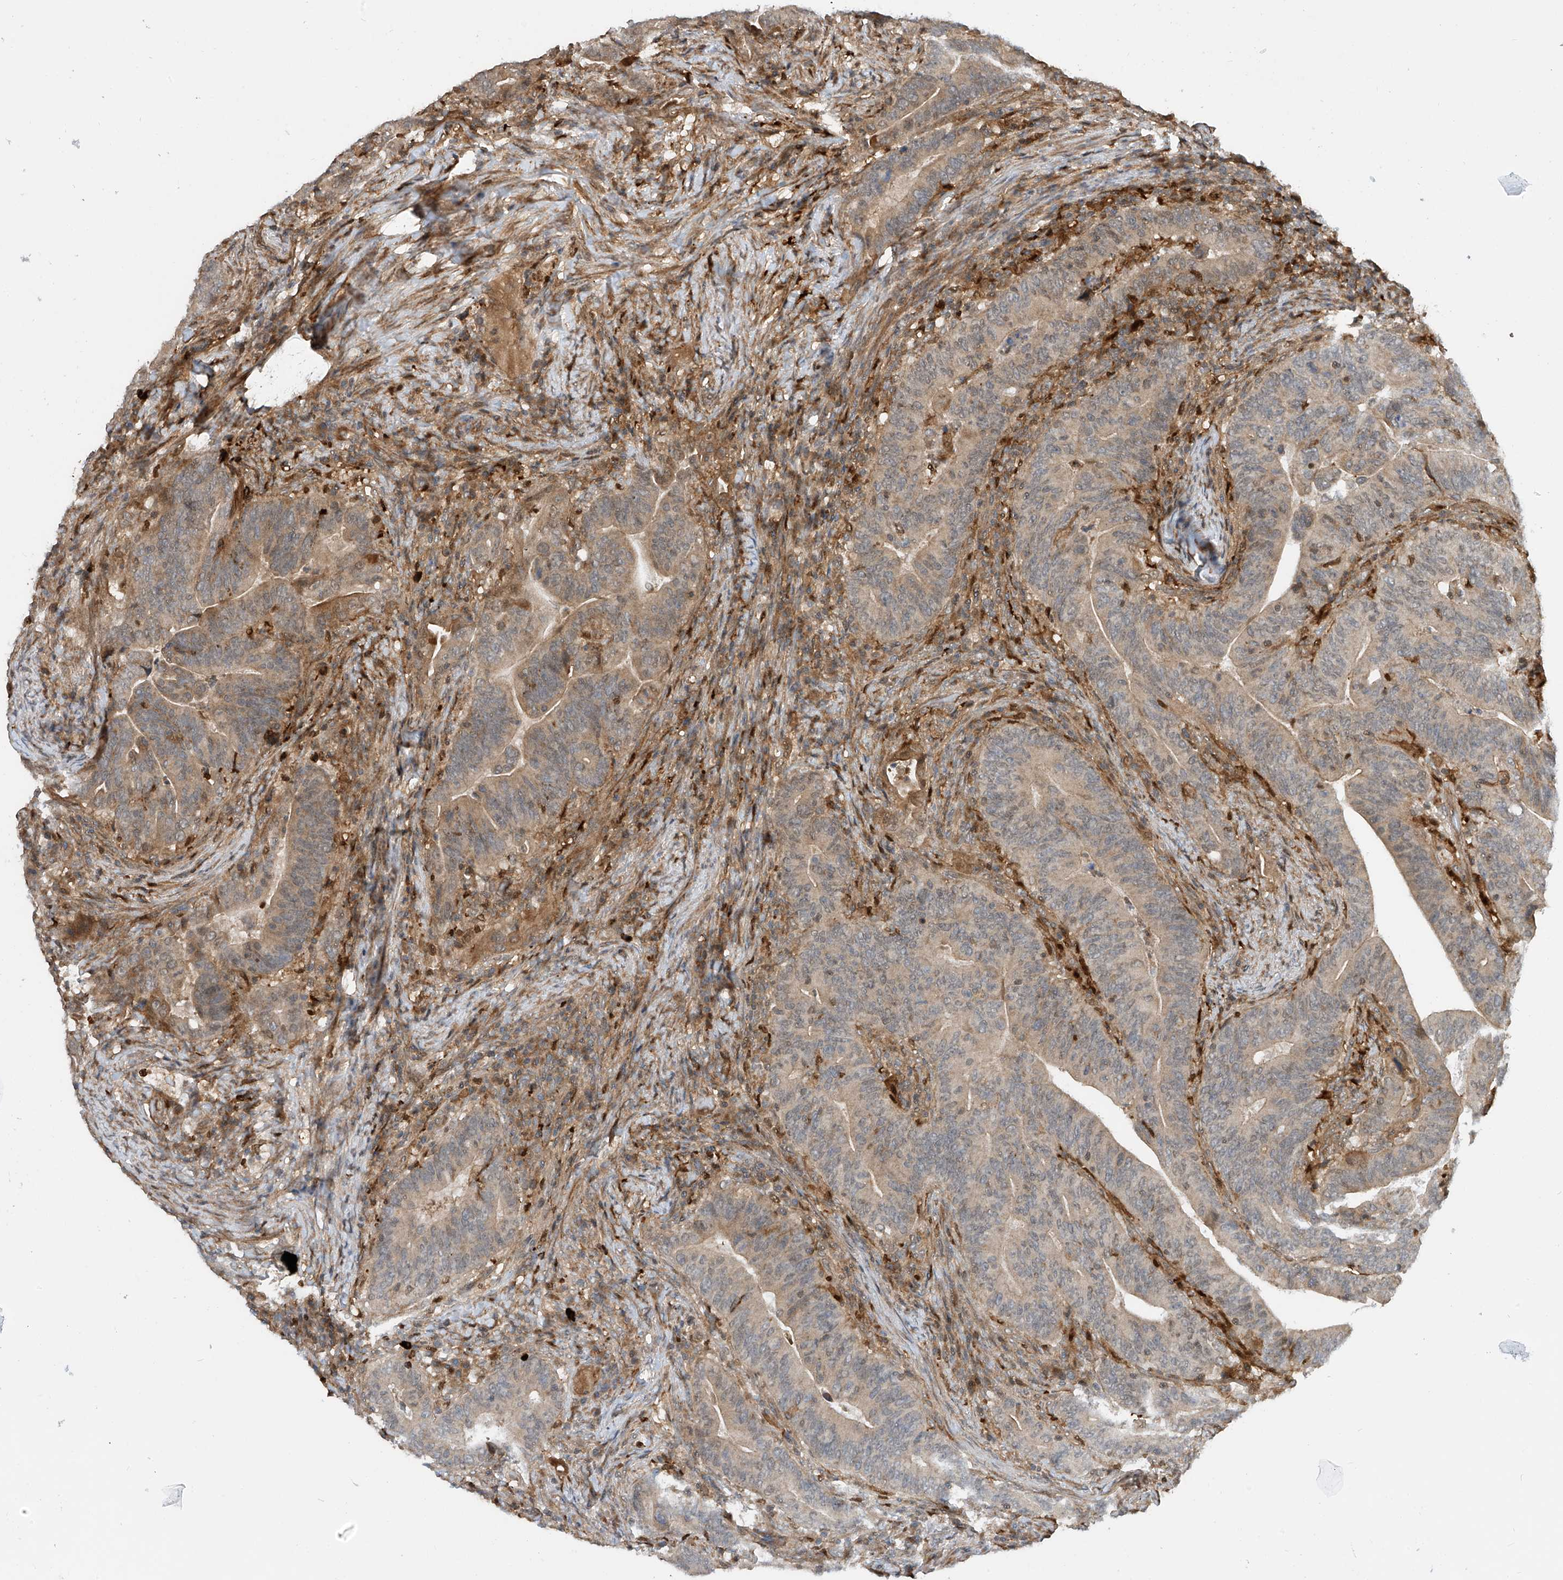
{"staining": {"intensity": "weak", "quantity": ">75%", "location": "cytoplasmic/membranous"}, "tissue": "colorectal cancer", "cell_type": "Tumor cells", "image_type": "cancer", "snomed": [{"axis": "morphology", "description": "Adenocarcinoma, NOS"}, {"axis": "topography", "description": "Colon"}], "caption": "Brown immunohistochemical staining in colorectal adenocarcinoma displays weak cytoplasmic/membranous staining in about >75% of tumor cells. (Stains: DAB in brown, nuclei in blue, Microscopy: brightfield microscopy at high magnification).", "gene": "ATAD2B", "patient": {"sex": "female", "age": 66}}